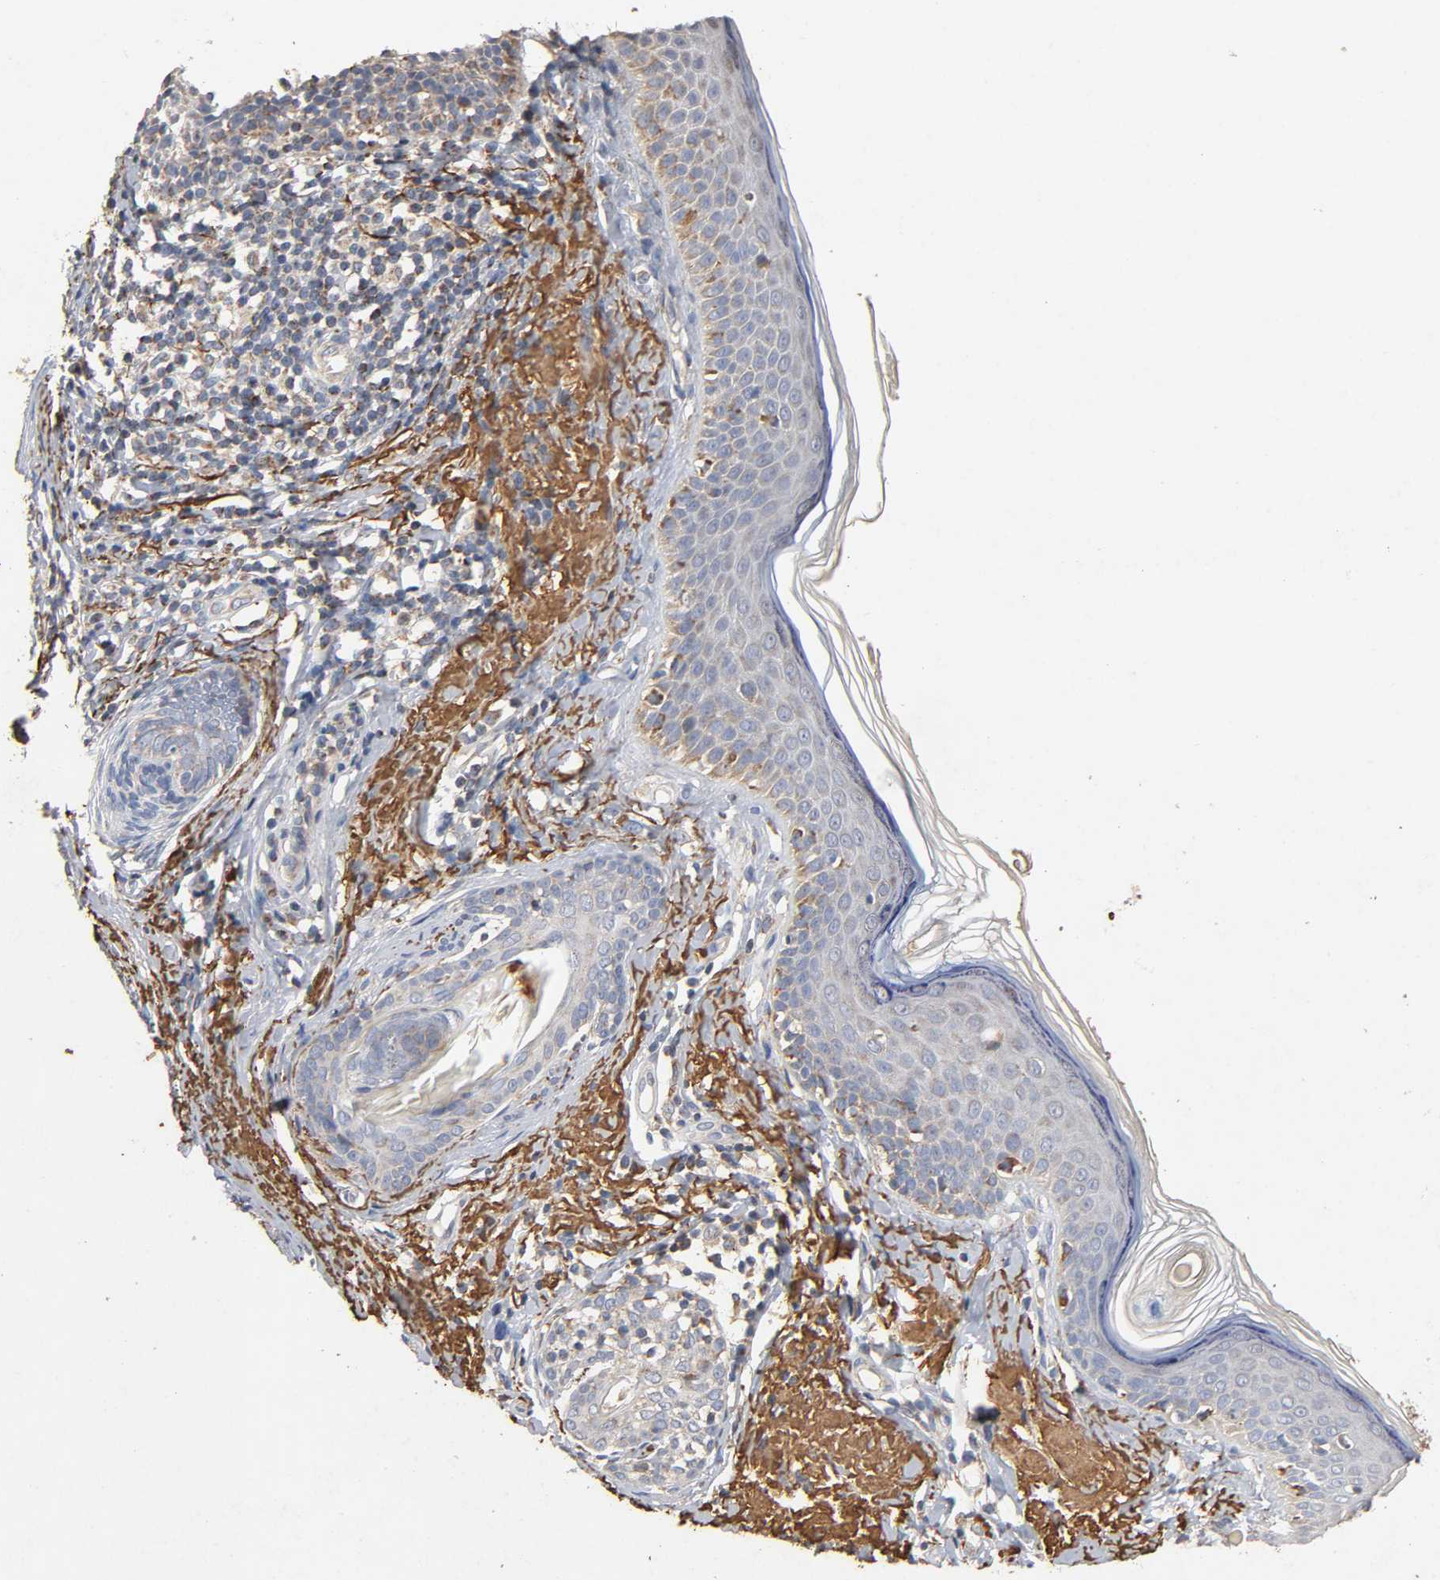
{"staining": {"intensity": "weak", "quantity": "<25%", "location": "cytoplasmic/membranous"}, "tissue": "skin cancer", "cell_type": "Tumor cells", "image_type": "cancer", "snomed": [{"axis": "morphology", "description": "Normal tissue, NOS"}, {"axis": "morphology", "description": "Basal cell carcinoma"}, {"axis": "topography", "description": "Skin"}], "caption": "This is an immunohistochemistry image of skin cancer (basal cell carcinoma). There is no expression in tumor cells.", "gene": "NDUFS3", "patient": {"sex": "female", "age": 69}}